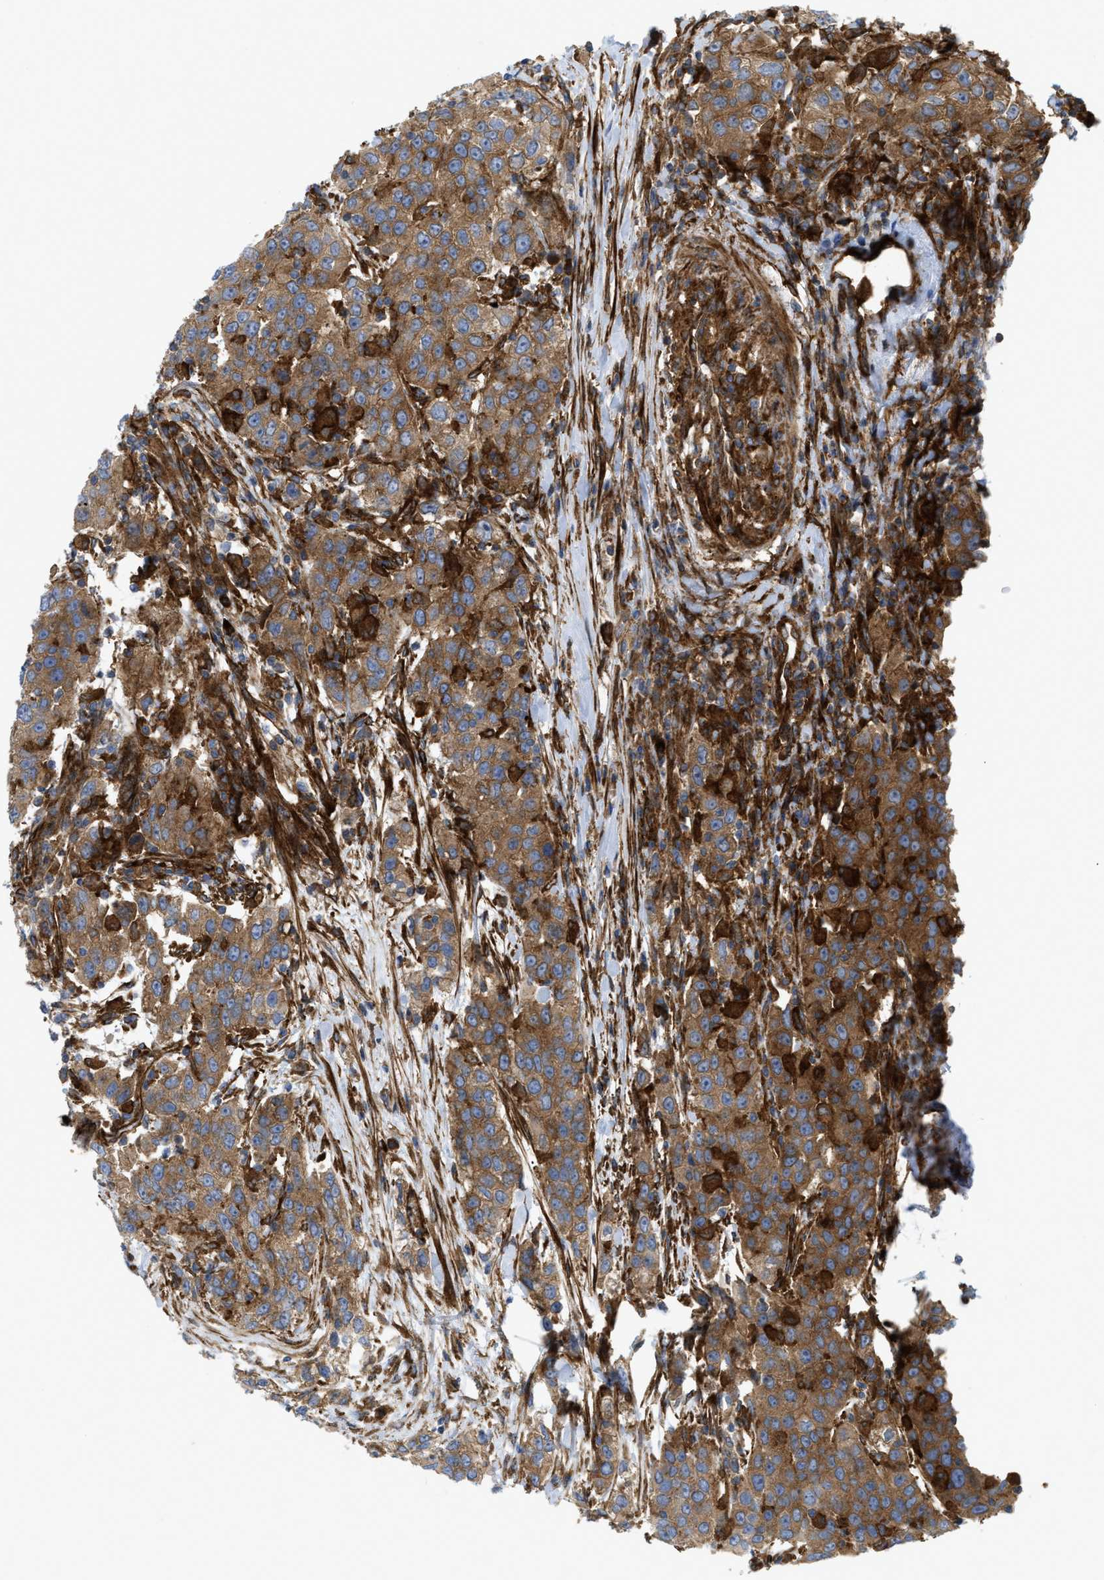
{"staining": {"intensity": "moderate", "quantity": ">75%", "location": "cytoplasmic/membranous"}, "tissue": "urothelial cancer", "cell_type": "Tumor cells", "image_type": "cancer", "snomed": [{"axis": "morphology", "description": "Urothelial carcinoma, High grade"}, {"axis": "topography", "description": "Urinary bladder"}], "caption": "About >75% of tumor cells in human urothelial cancer display moderate cytoplasmic/membranous protein expression as visualized by brown immunohistochemical staining.", "gene": "PICALM", "patient": {"sex": "female", "age": 80}}